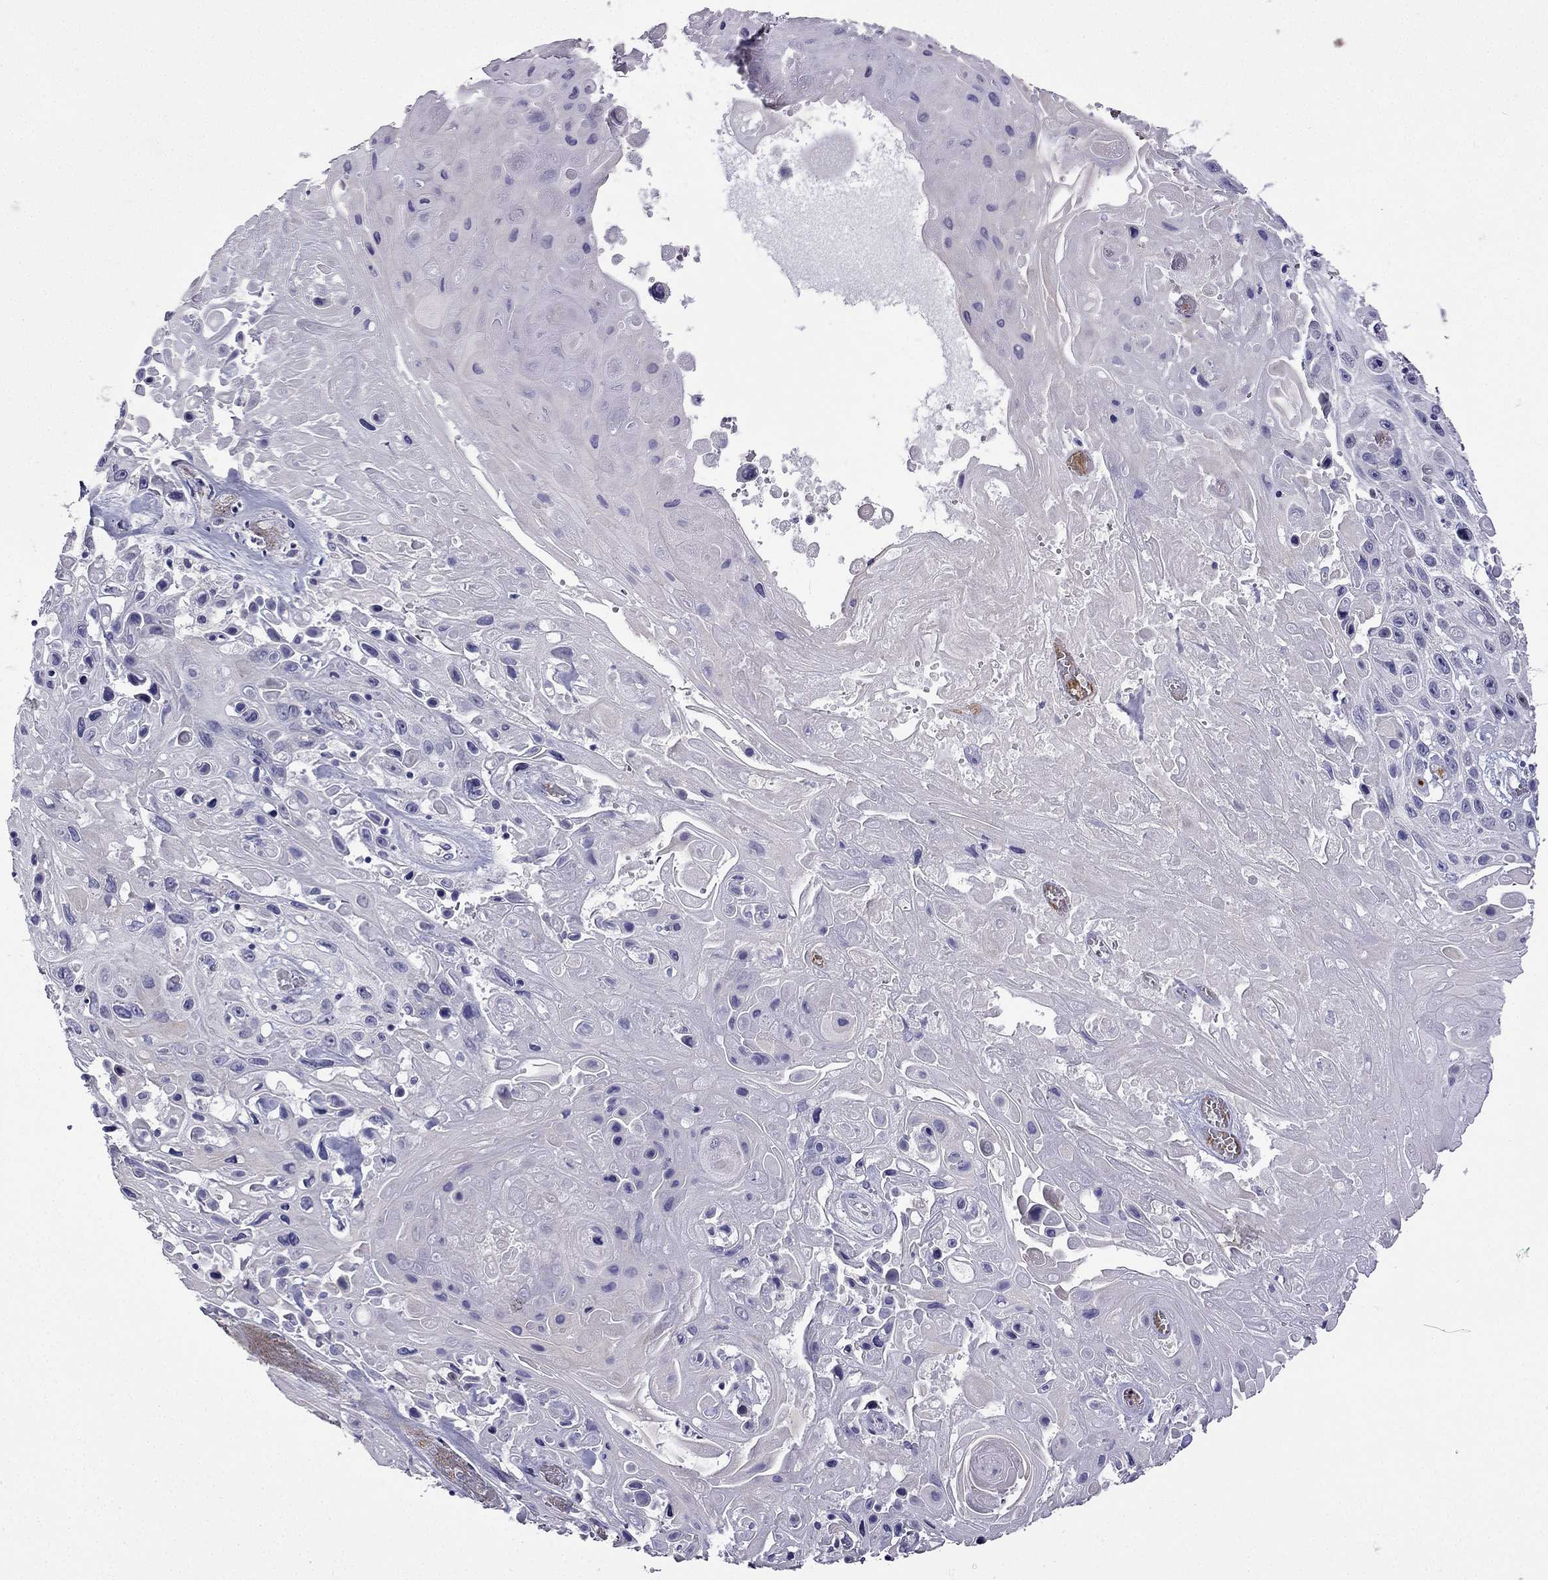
{"staining": {"intensity": "negative", "quantity": "none", "location": "none"}, "tissue": "skin cancer", "cell_type": "Tumor cells", "image_type": "cancer", "snomed": [{"axis": "morphology", "description": "Squamous cell carcinoma, NOS"}, {"axis": "topography", "description": "Skin"}], "caption": "Human skin cancer (squamous cell carcinoma) stained for a protein using IHC reveals no staining in tumor cells.", "gene": "UHRF1", "patient": {"sex": "male", "age": 82}}